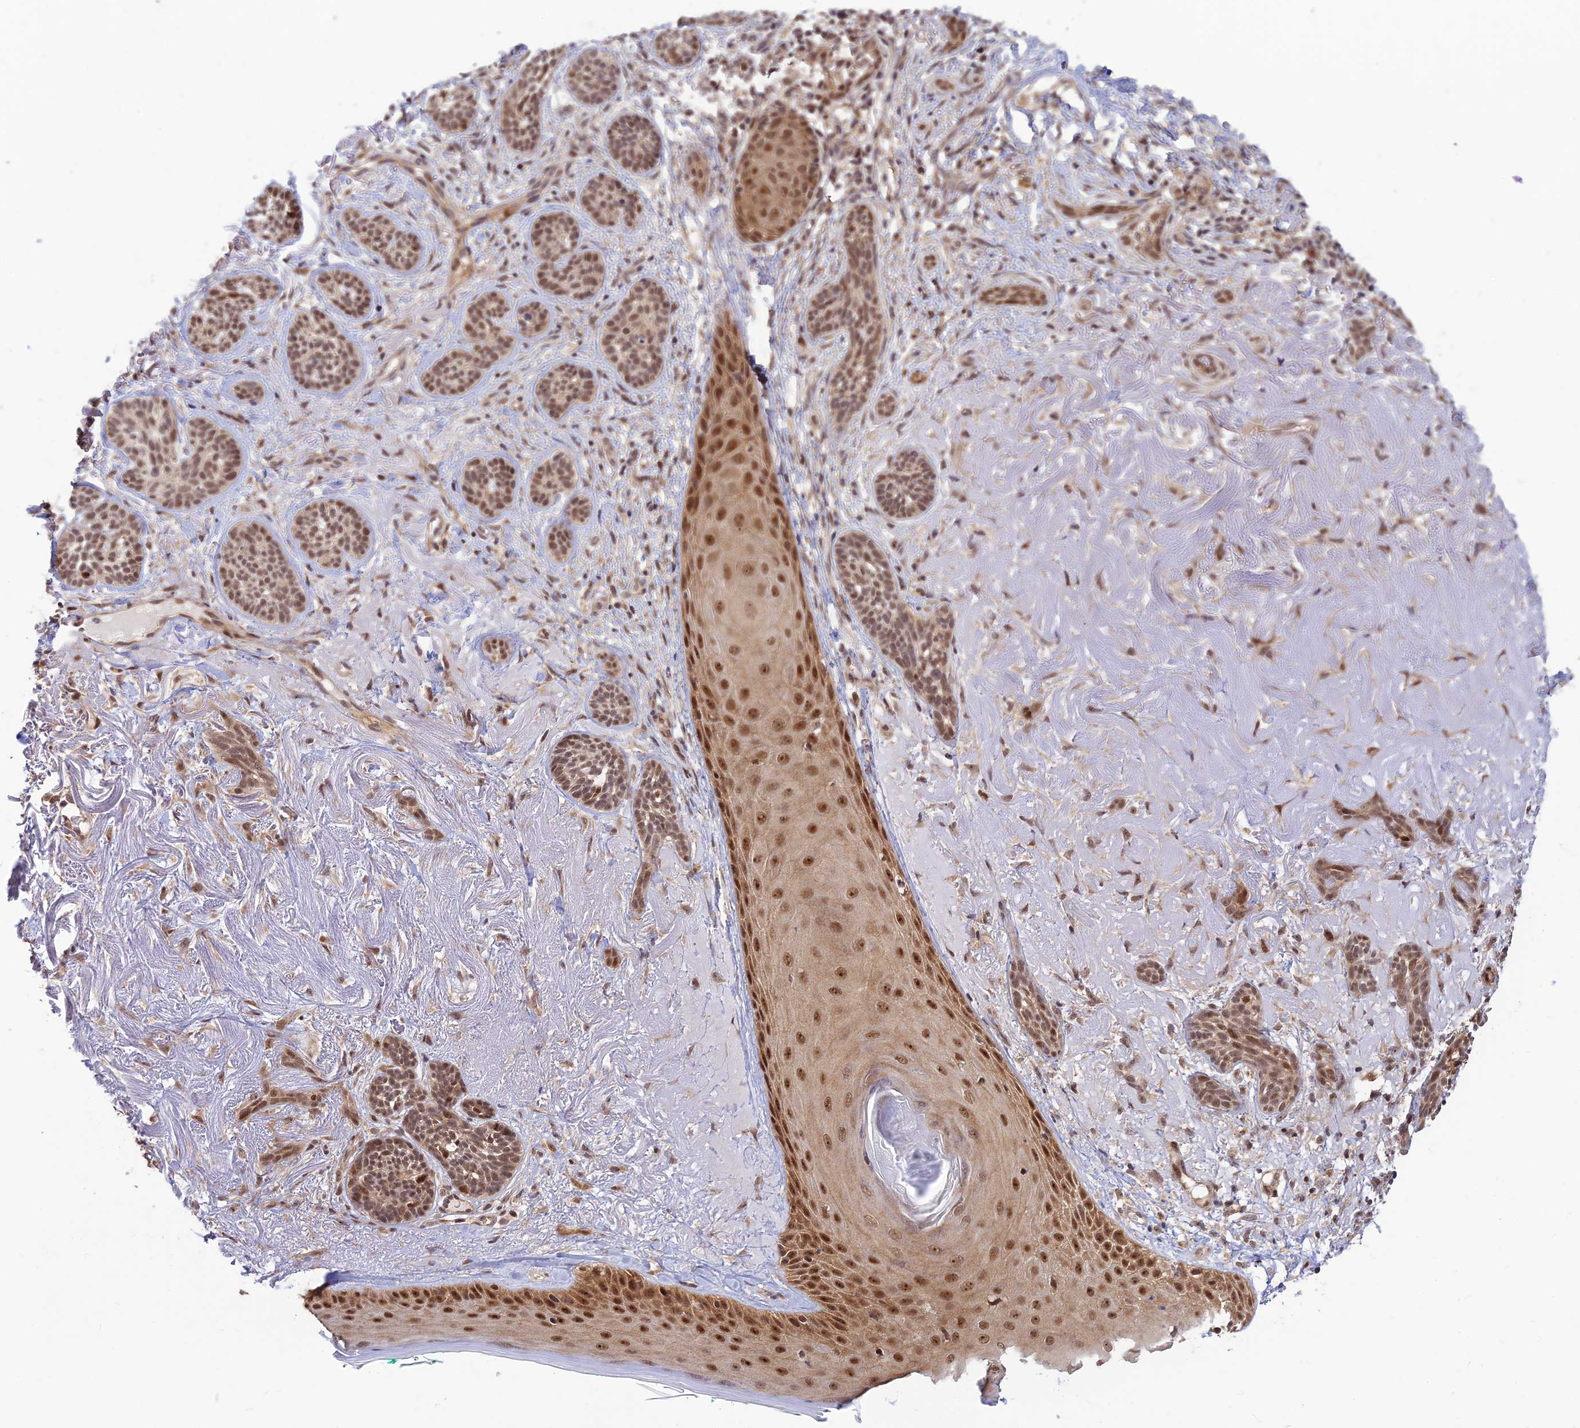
{"staining": {"intensity": "moderate", "quantity": ">75%", "location": "nuclear"}, "tissue": "skin cancer", "cell_type": "Tumor cells", "image_type": "cancer", "snomed": [{"axis": "morphology", "description": "Basal cell carcinoma"}, {"axis": "topography", "description": "Skin"}], "caption": "The micrograph reveals immunohistochemical staining of skin cancer (basal cell carcinoma). There is moderate nuclear staining is present in about >75% of tumor cells.", "gene": "ASPDH", "patient": {"sex": "male", "age": 71}}